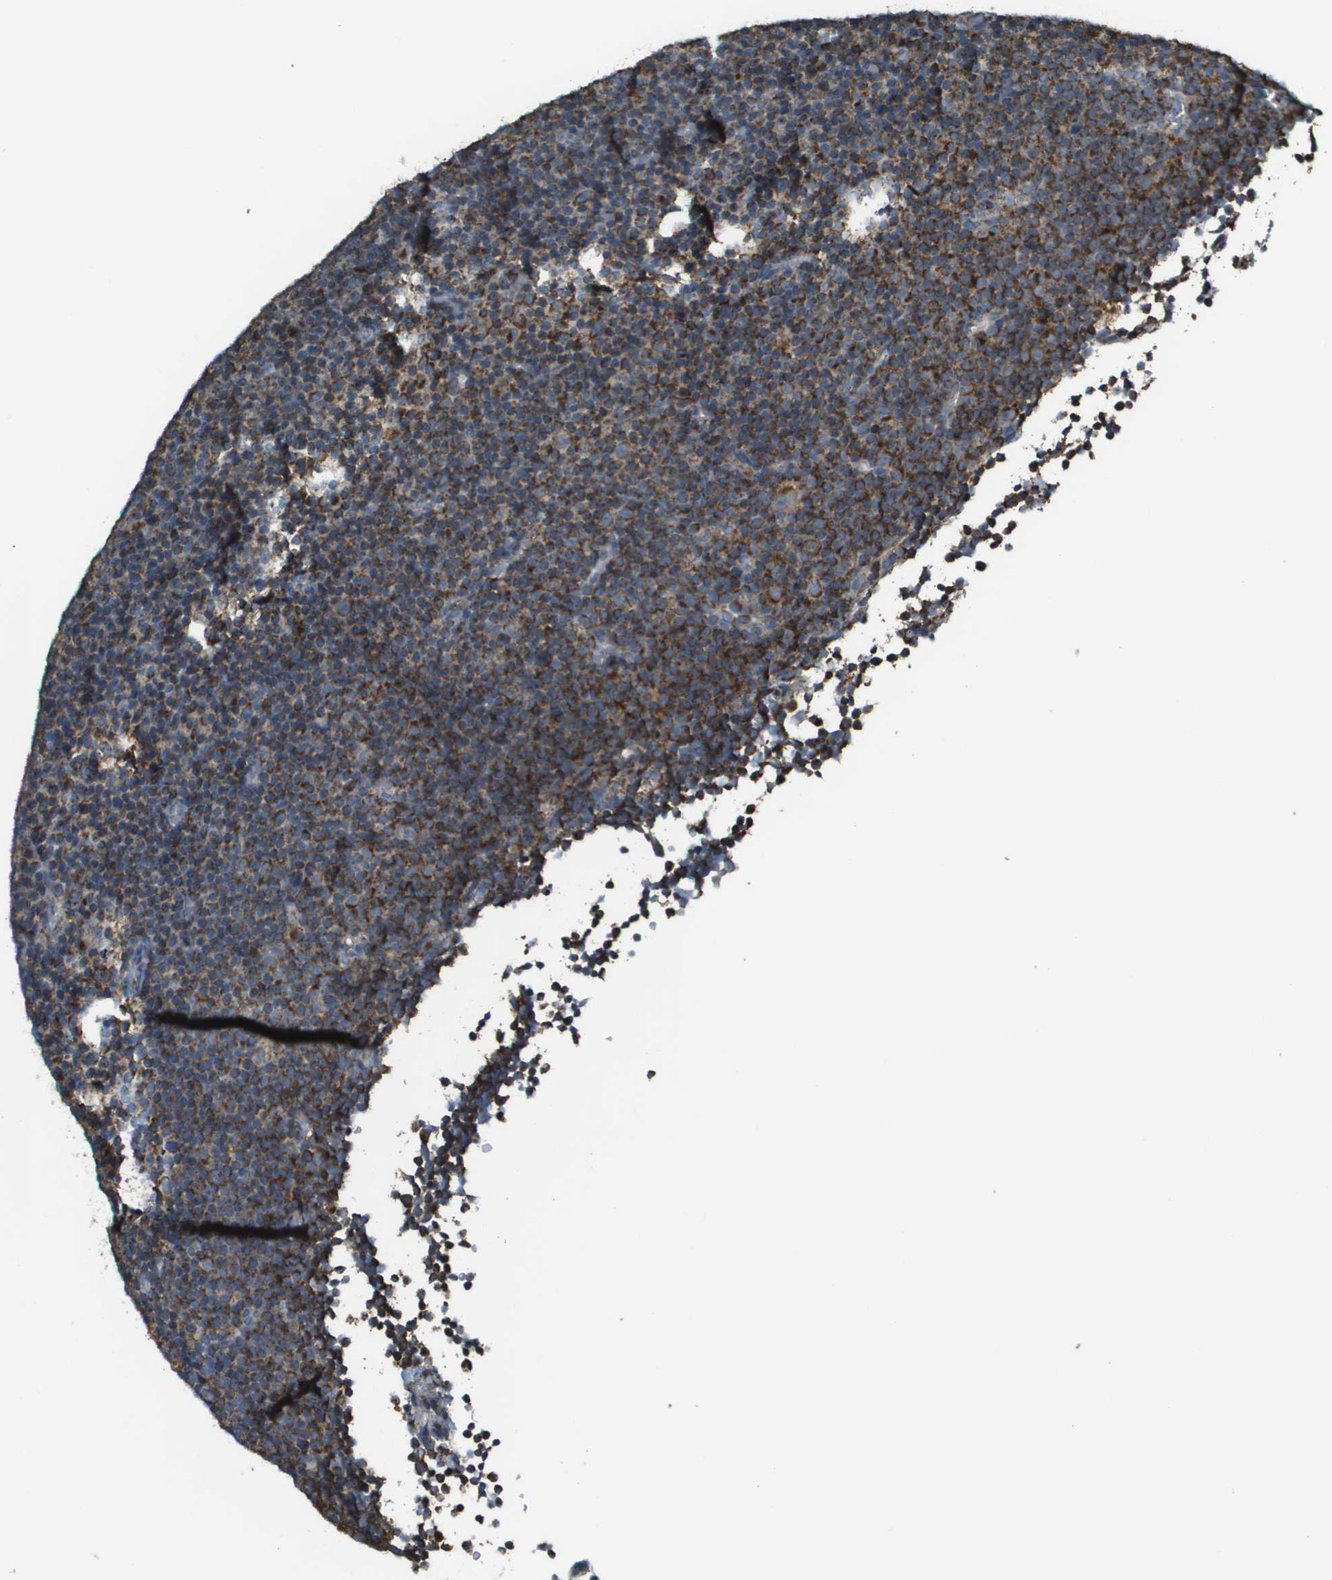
{"staining": {"intensity": "strong", "quantity": "25%-75%", "location": "cytoplasmic/membranous"}, "tissue": "lymphoma", "cell_type": "Tumor cells", "image_type": "cancer", "snomed": [{"axis": "morphology", "description": "Malignant lymphoma, non-Hodgkin's type, Low grade"}, {"axis": "topography", "description": "Lymph node"}], "caption": "Immunohistochemical staining of malignant lymphoma, non-Hodgkin's type (low-grade) shows strong cytoplasmic/membranous protein expression in about 25%-75% of tumor cells. The staining was performed using DAB (3,3'-diaminobenzidine), with brown indicating positive protein expression. Nuclei are stained blue with hematoxylin.", "gene": "FH", "patient": {"sex": "female", "age": 67}}